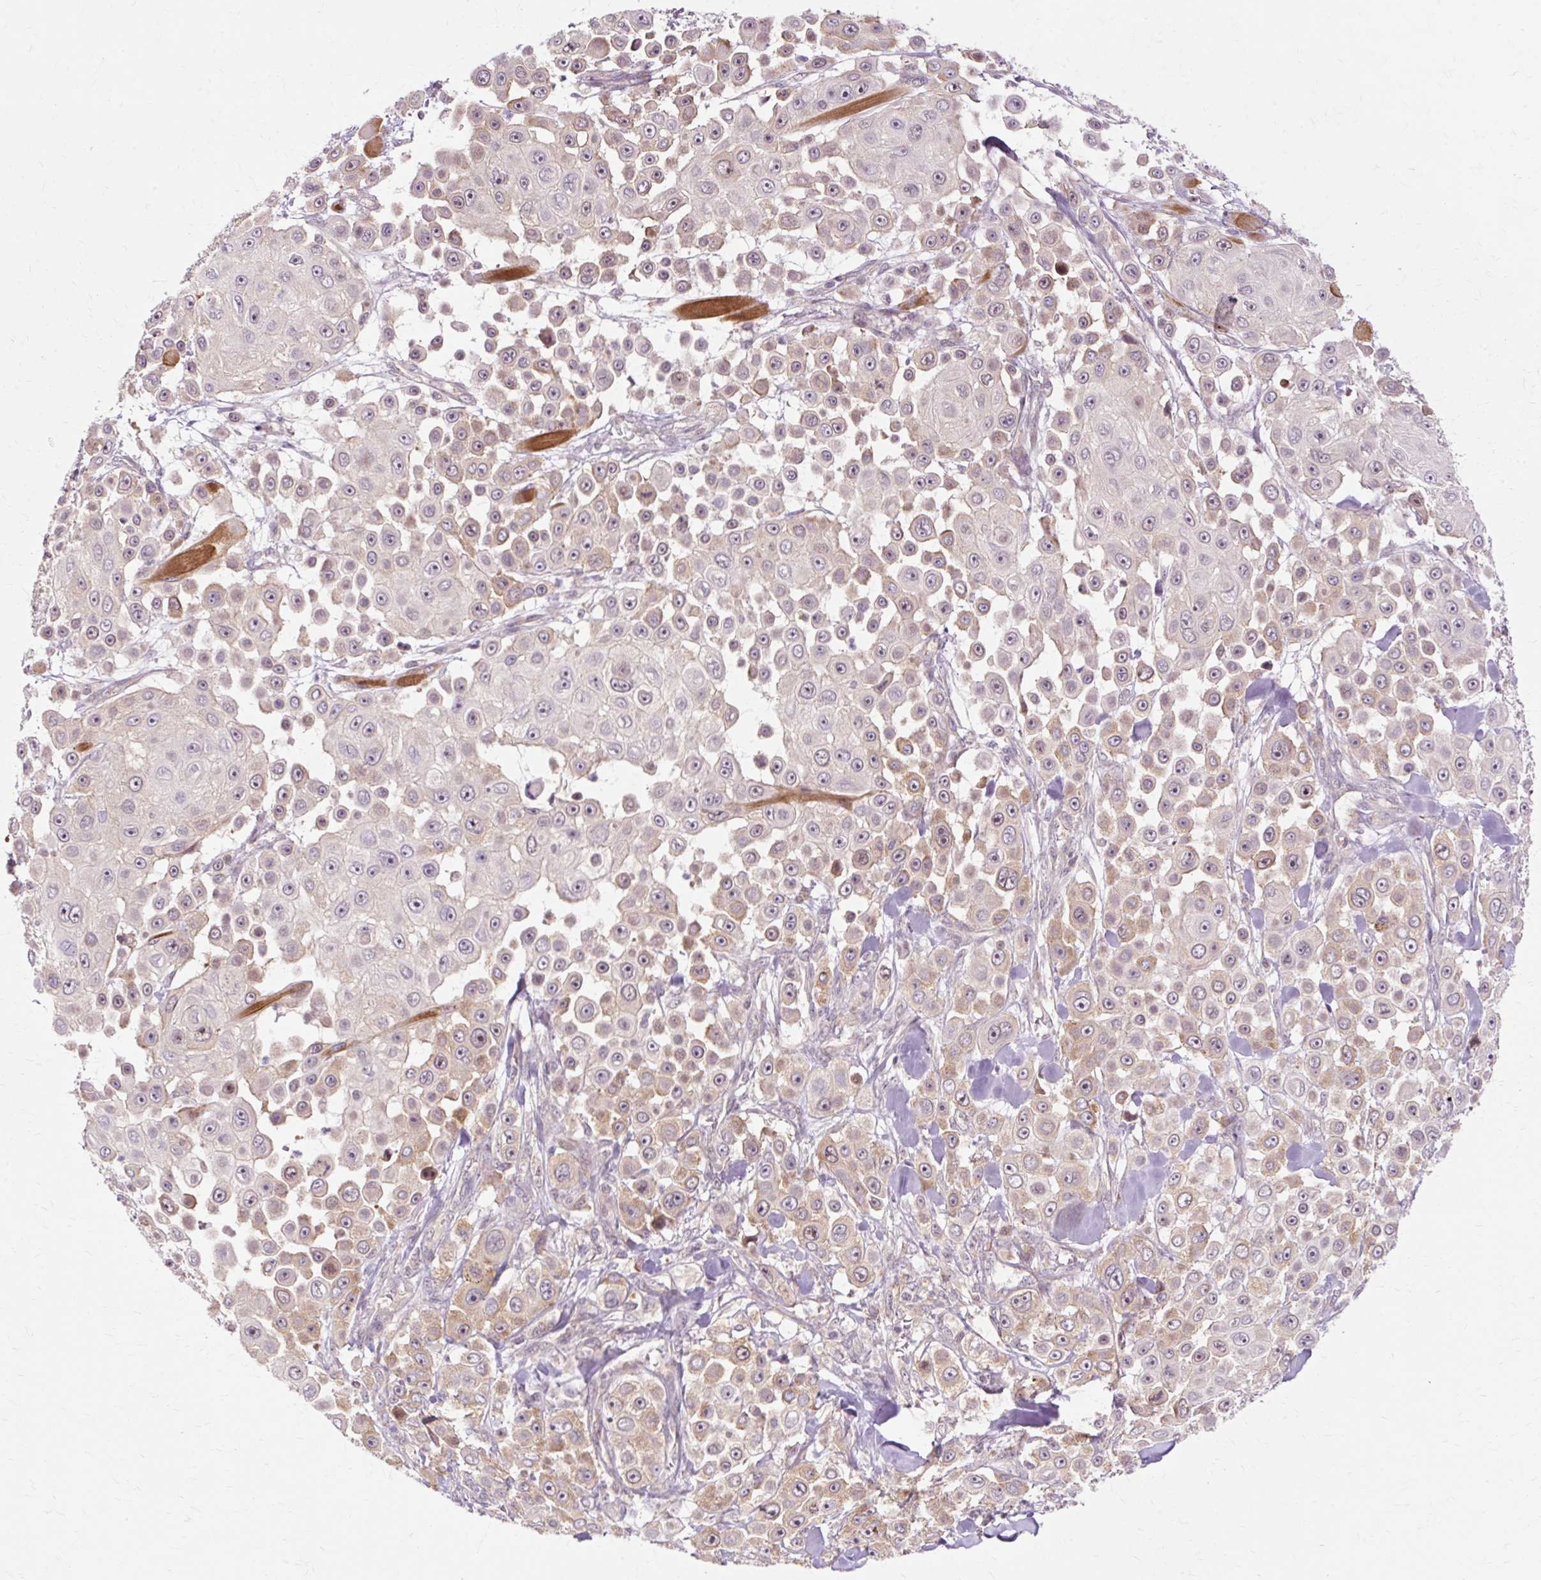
{"staining": {"intensity": "weak", "quantity": "25%-75%", "location": "cytoplasmic/membranous"}, "tissue": "skin cancer", "cell_type": "Tumor cells", "image_type": "cancer", "snomed": [{"axis": "morphology", "description": "Squamous cell carcinoma, NOS"}, {"axis": "topography", "description": "Skin"}], "caption": "Weak cytoplasmic/membranous staining is identified in approximately 25%-75% of tumor cells in skin squamous cell carcinoma.", "gene": "GEMIN2", "patient": {"sex": "male", "age": 67}}